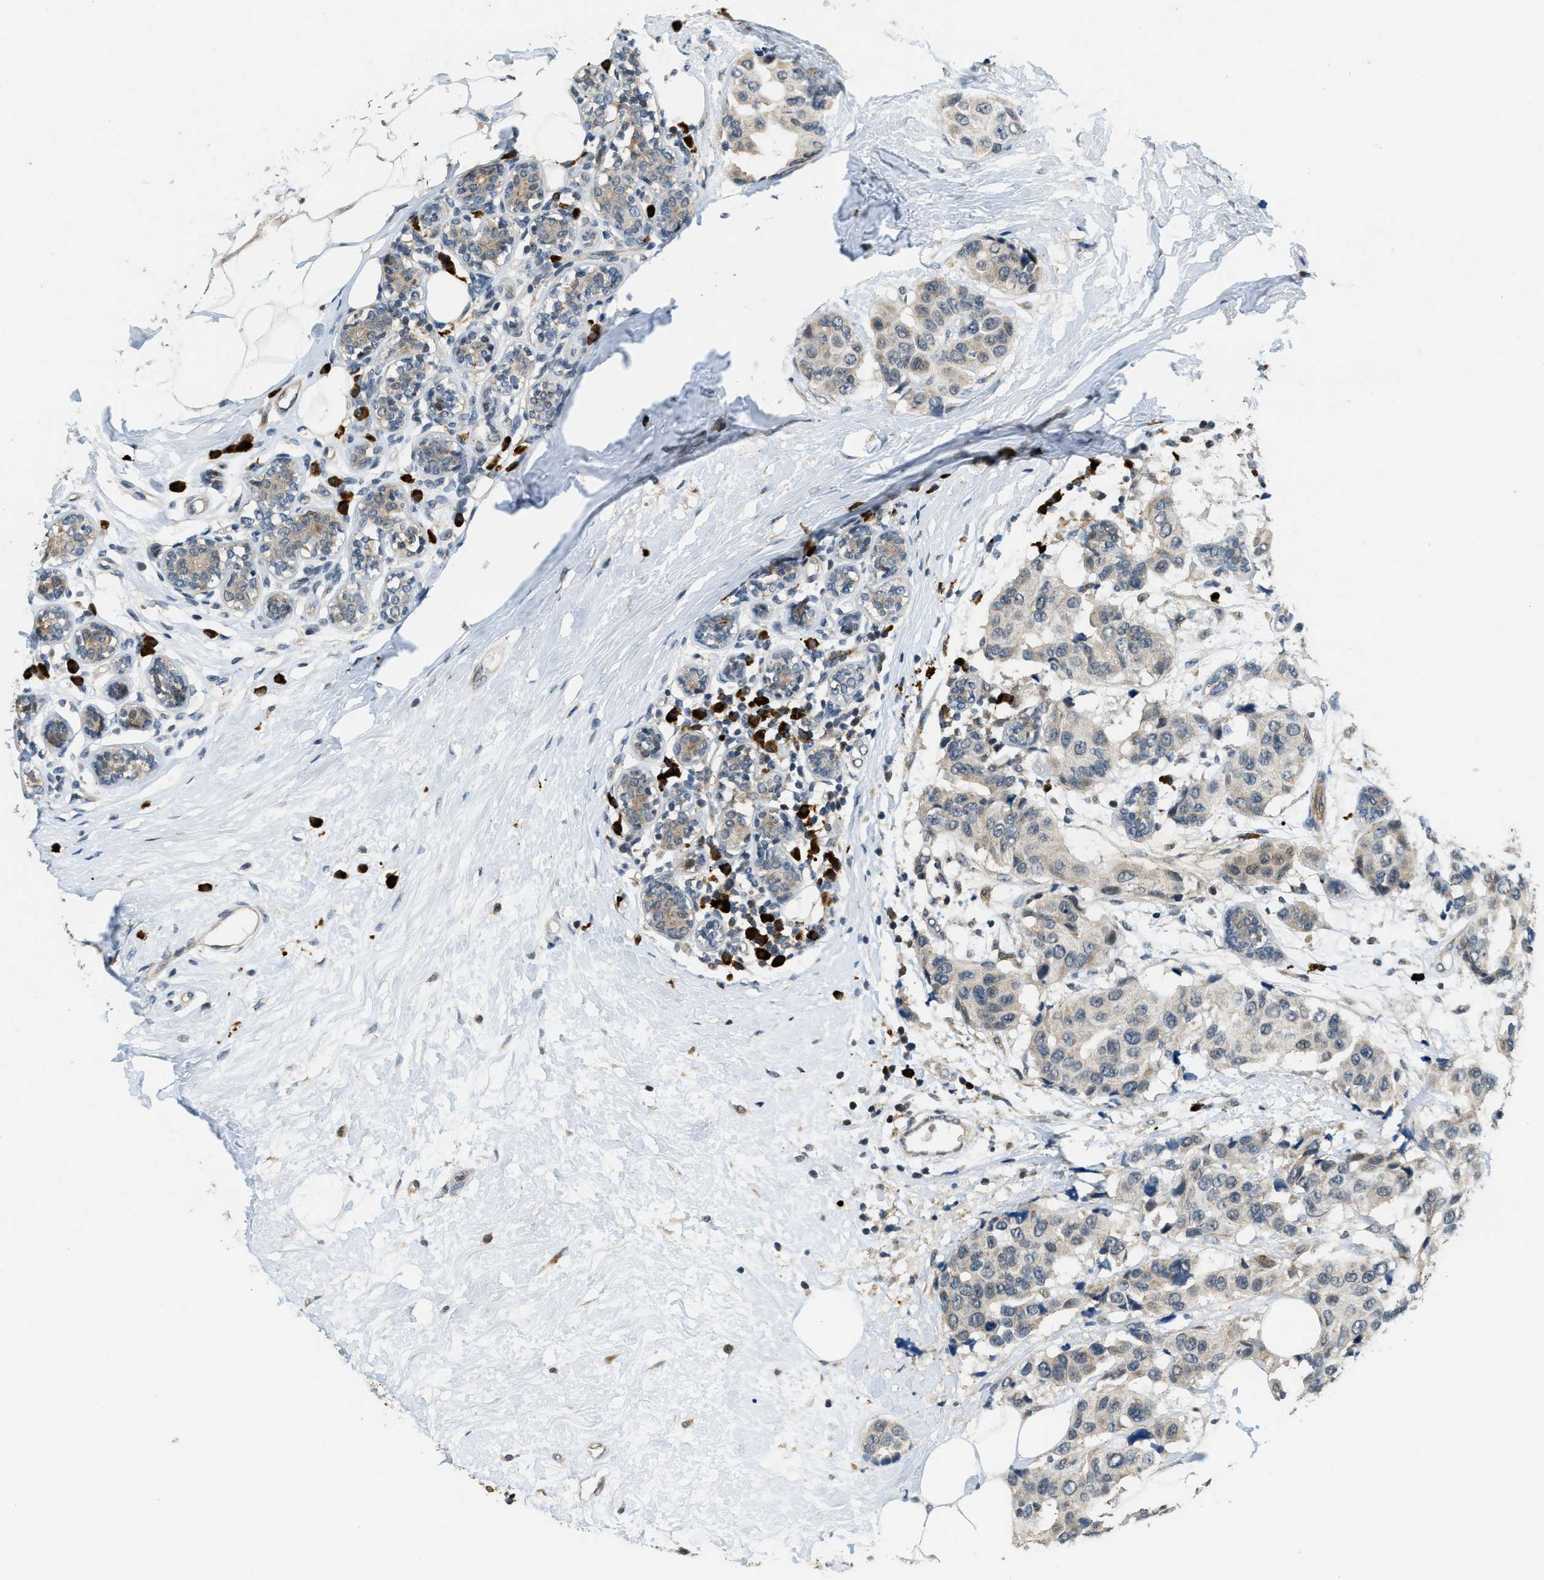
{"staining": {"intensity": "weak", "quantity": "<25%", "location": "cytoplasmic/membranous"}, "tissue": "breast cancer", "cell_type": "Tumor cells", "image_type": "cancer", "snomed": [{"axis": "morphology", "description": "Normal tissue, NOS"}, {"axis": "morphology", "description": "Duct carcinoma"}, {"axis": "topography", "description": "Breast"}], "caption": "The IHC micrograph has no significant positivity in tumor cells of breast cancer tissue.", "gene": "HERC2", "patient": {"sex": "female", "age": 39}}